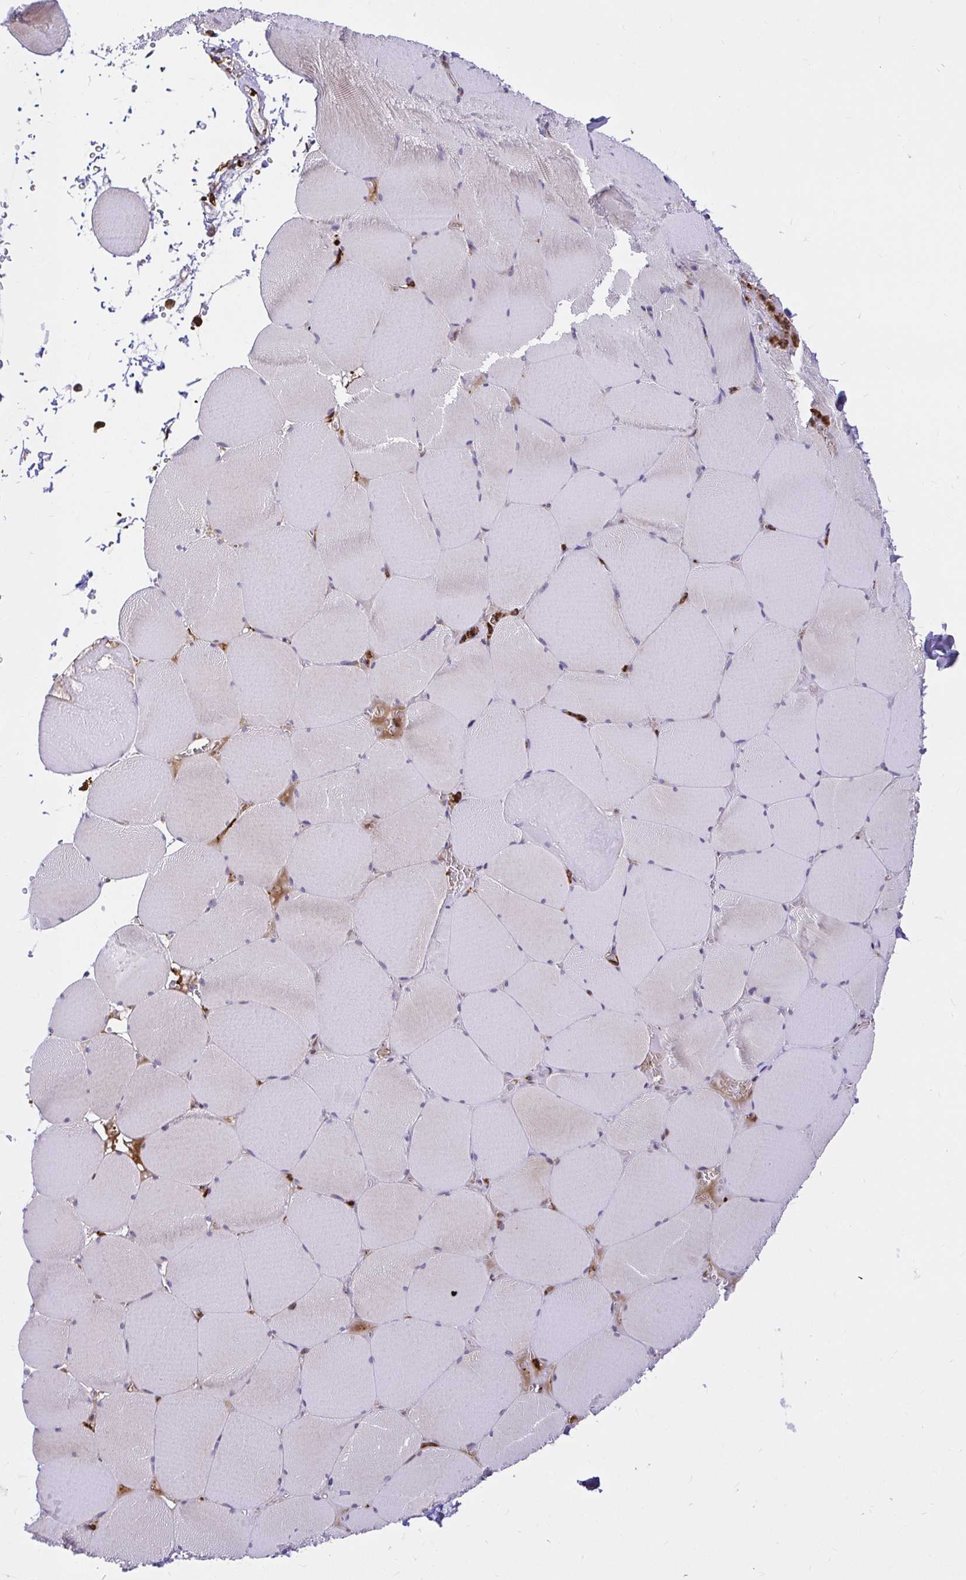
{"staining": {"intensity": "negative", "quantity": "none", "location": "none"}, "tissue": "skeletal muscle", "cell_type": "Myocytes", "image_type": "normal", "snomed": [{"axis": "morphology", "description": "Normal tissue, NOS"}, {"axis": "topography", "description": "Skeletal muscle"}, {"axis": "topography", "description": "Head-Neck"}], "caption": "Immunohistochemistry of unremarkable human skeletal muscle exhibits no positivity in myocytes. The staining was performed using DAB (3,3'-diaminobenzidine) to visualize the protein expression in brown, while the nuclei were stained in blue with hematoxylin (Magnification: 20x).", "gene": "GSN", "patient": {"sex": "male", "age": 66}}